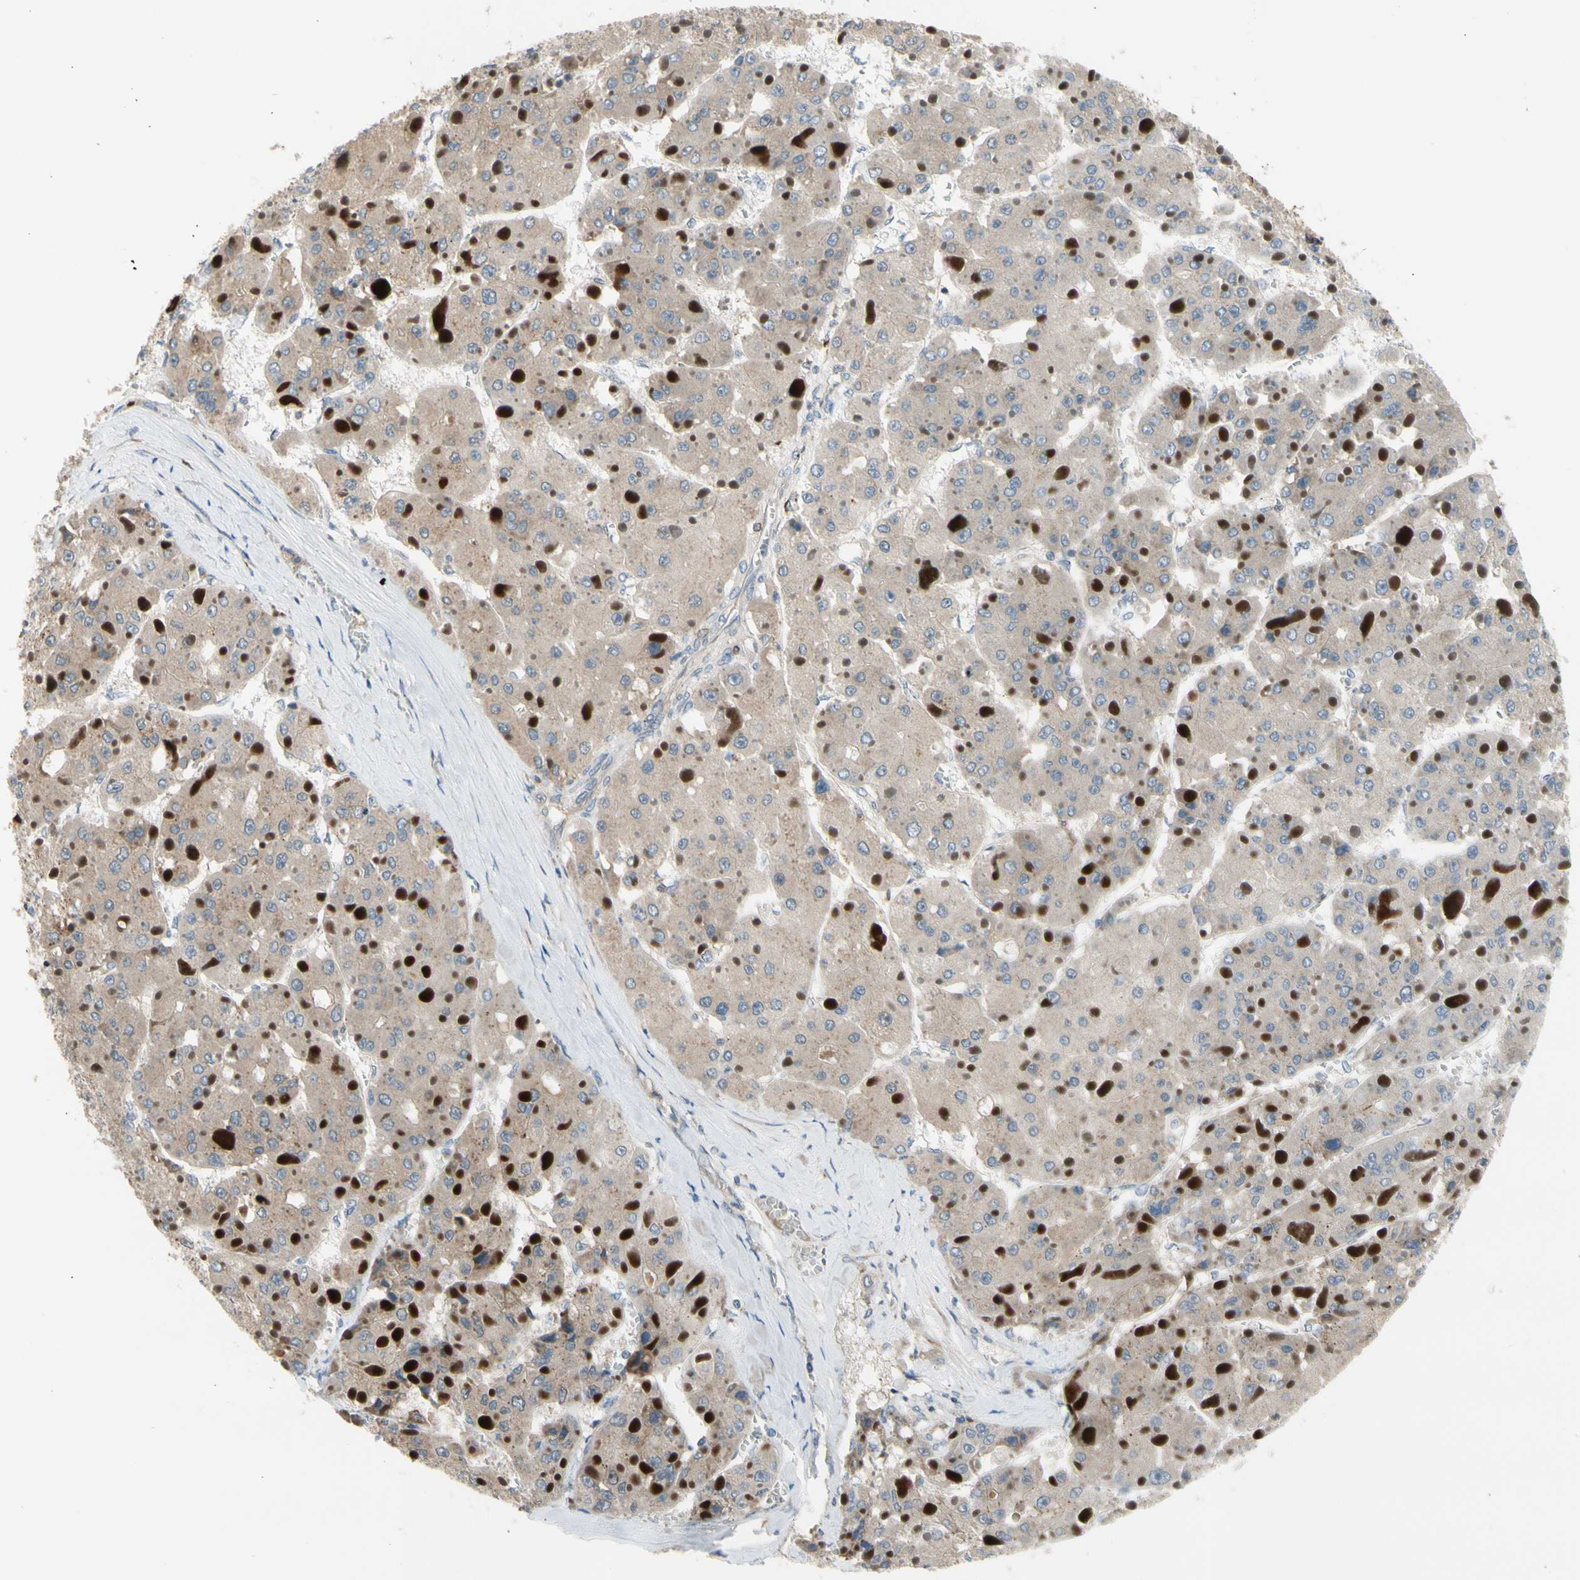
{"staining": {"intensity": "negative", "quantity": "none", "location": "none"}, "tissue": "liver cancer", "cell_type": "Tumor cells", "image_type": "cancer", "snomed": [{"axis": "morphology", "description": "Carcinoma, Hepatocellular, NOS"}, {"axis": "topography", "description": "Liver"}], "caption": "An immunohistochemistry (IHC) photomicrograph of hepatocellular carcinoma (liver) is shown. There is no staining in tumor cells of hepatocellular carcinoma (liver).", "gene": "GALNT5", "patient": {"sex": "female", "age": 73}}